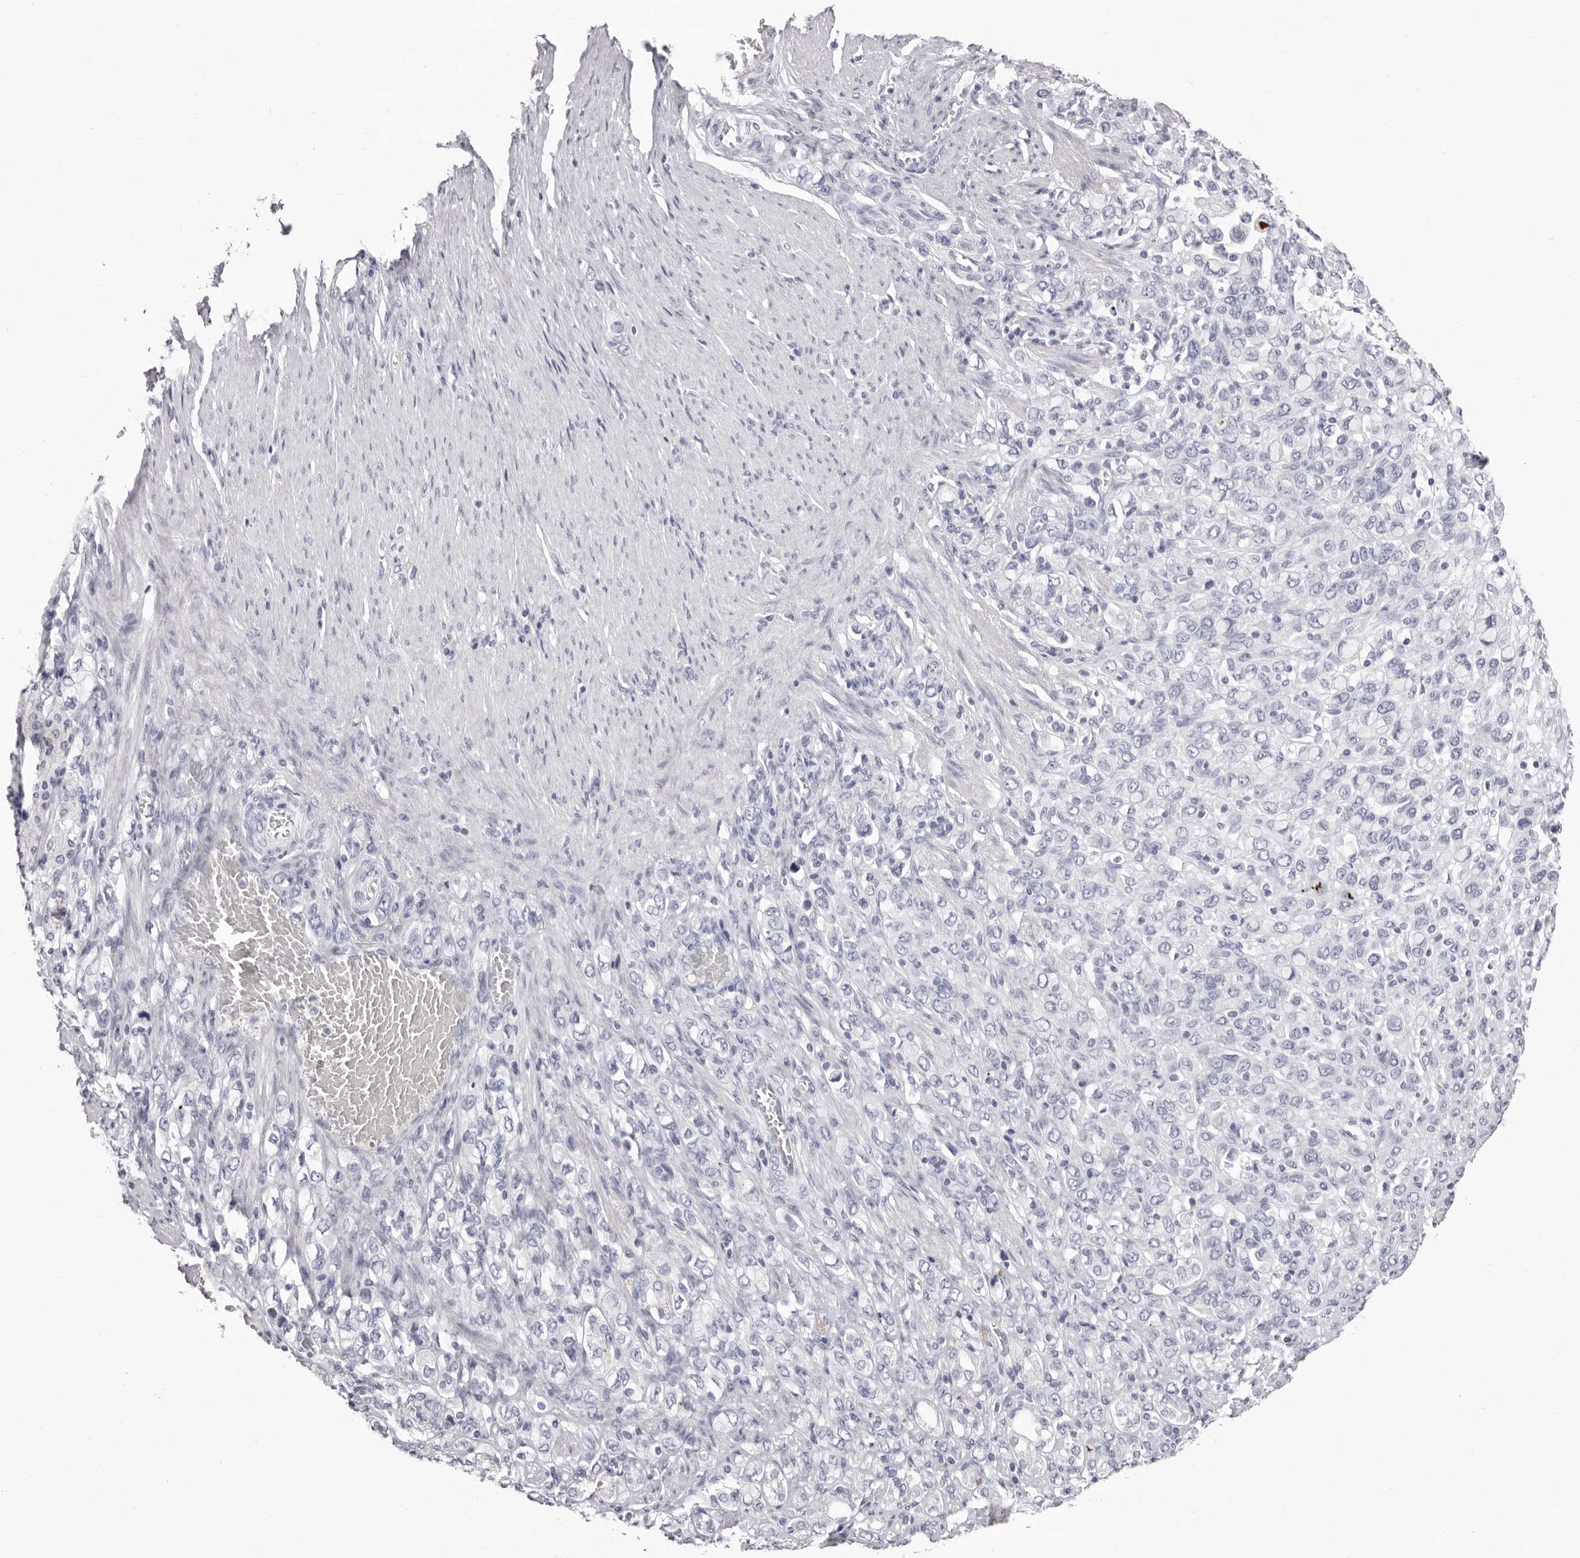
{"staining": {"intensity": "negative", "quantity": "none", "location": "none"}, "tissue": "stomach cancer", "cell_type": "Tumor cells", "image_type": "cancer", "snomed": [{"axis": "morphology", "description": "Adenocarcinoma, NOS"}, {"axis": "topography", "description": "Stomach"}], "caption": "Image shows no protein staining in tumor cells of stomach adenocarcinoma tissue.", "gene": "LPO", "patient": {"sex": "female", "age": 65}}